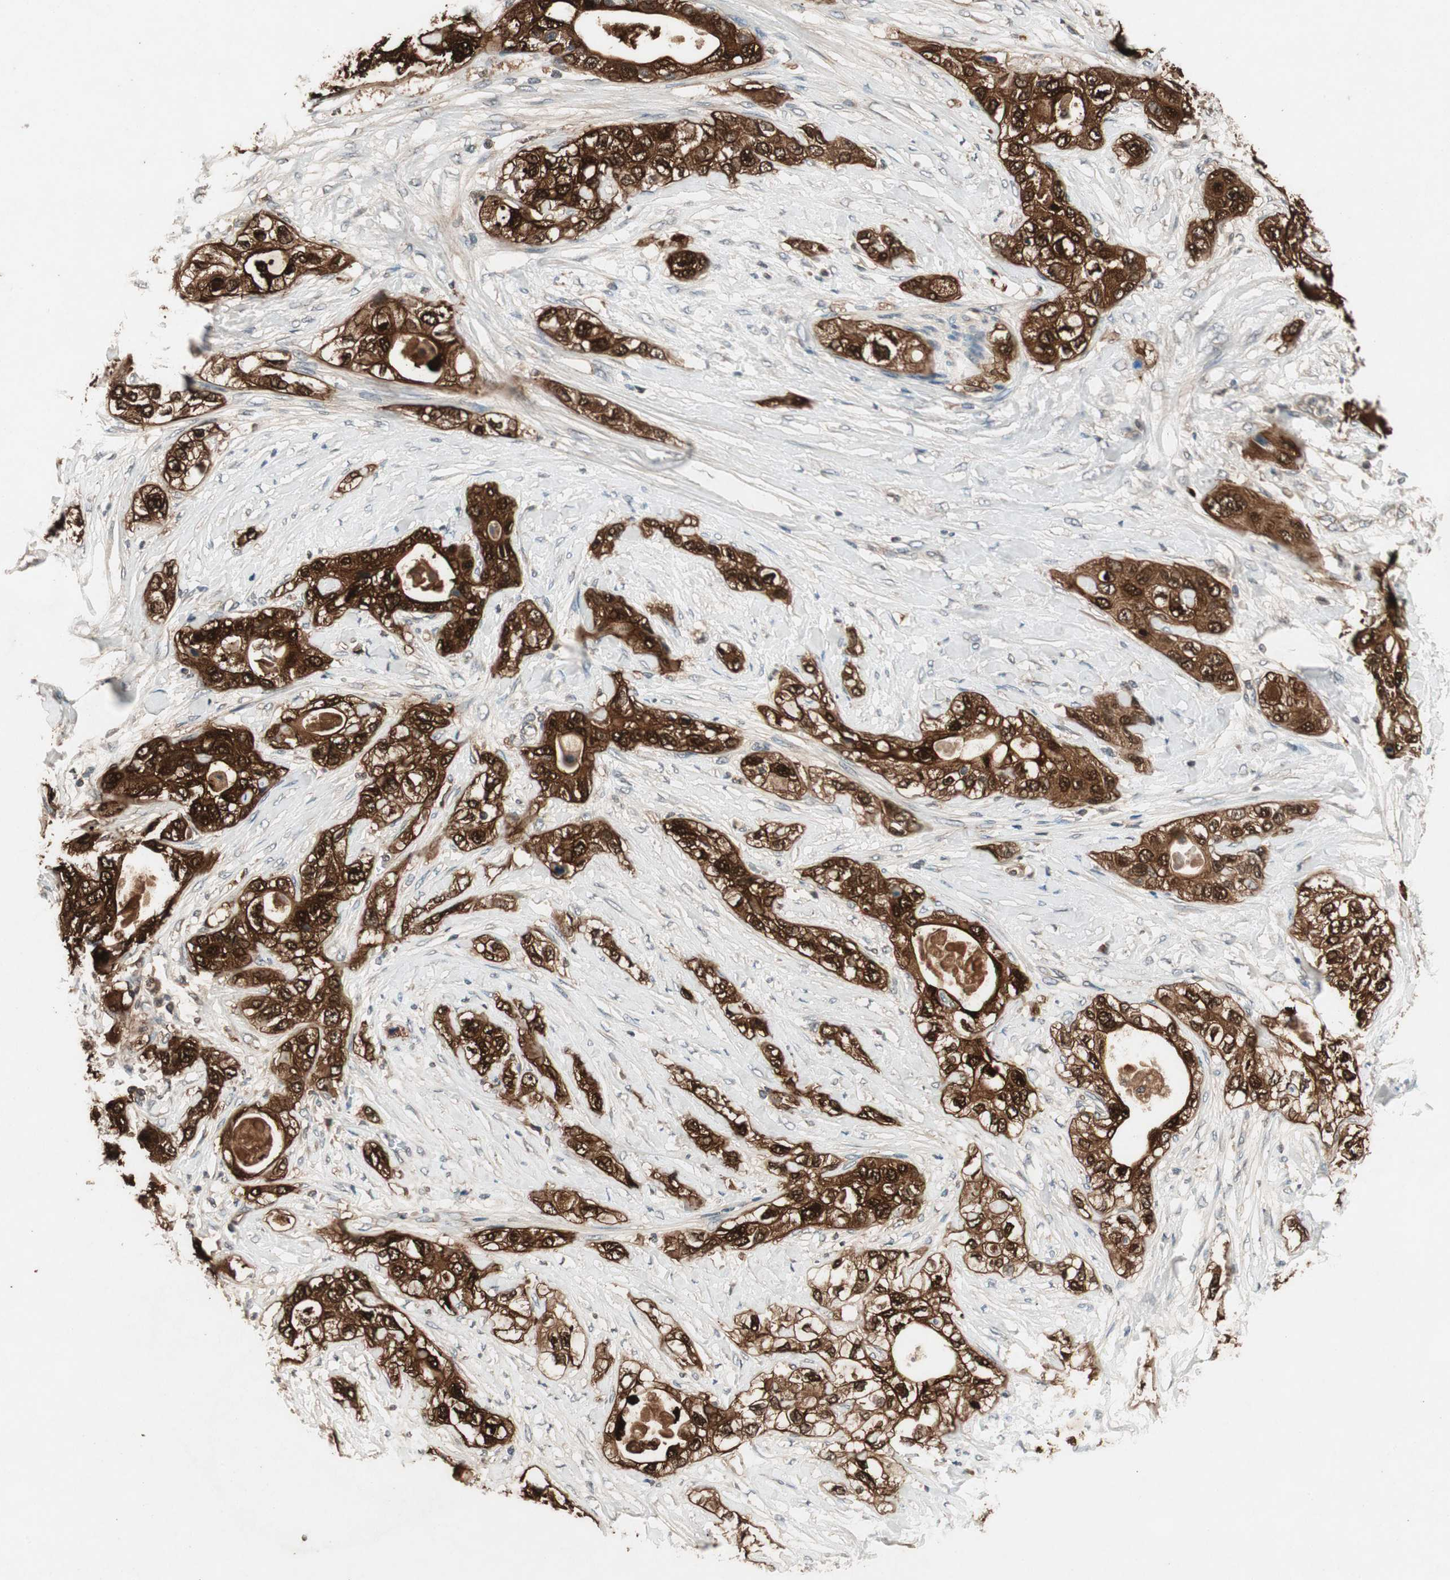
{"staining": {"intensity": "strong", "quantity": ">75%", "location": "cytoplasmic/membranous,nuclear"}, "tissue": "pancreatic cancer", "cell_type": "Tumor cells", "image_type": "cancer", "snomed": [{"axis": "morphology", "description": "Adenocarcinoma, NOS"}, {"axis": "topography", "description": "Pancreas"}], "caption": "Human pancreatic cancer stained with a protein marker shows strong staining in tumor cells.", "gene": "SERPINB5", "patient": {"sex": "female", "age": 70}}